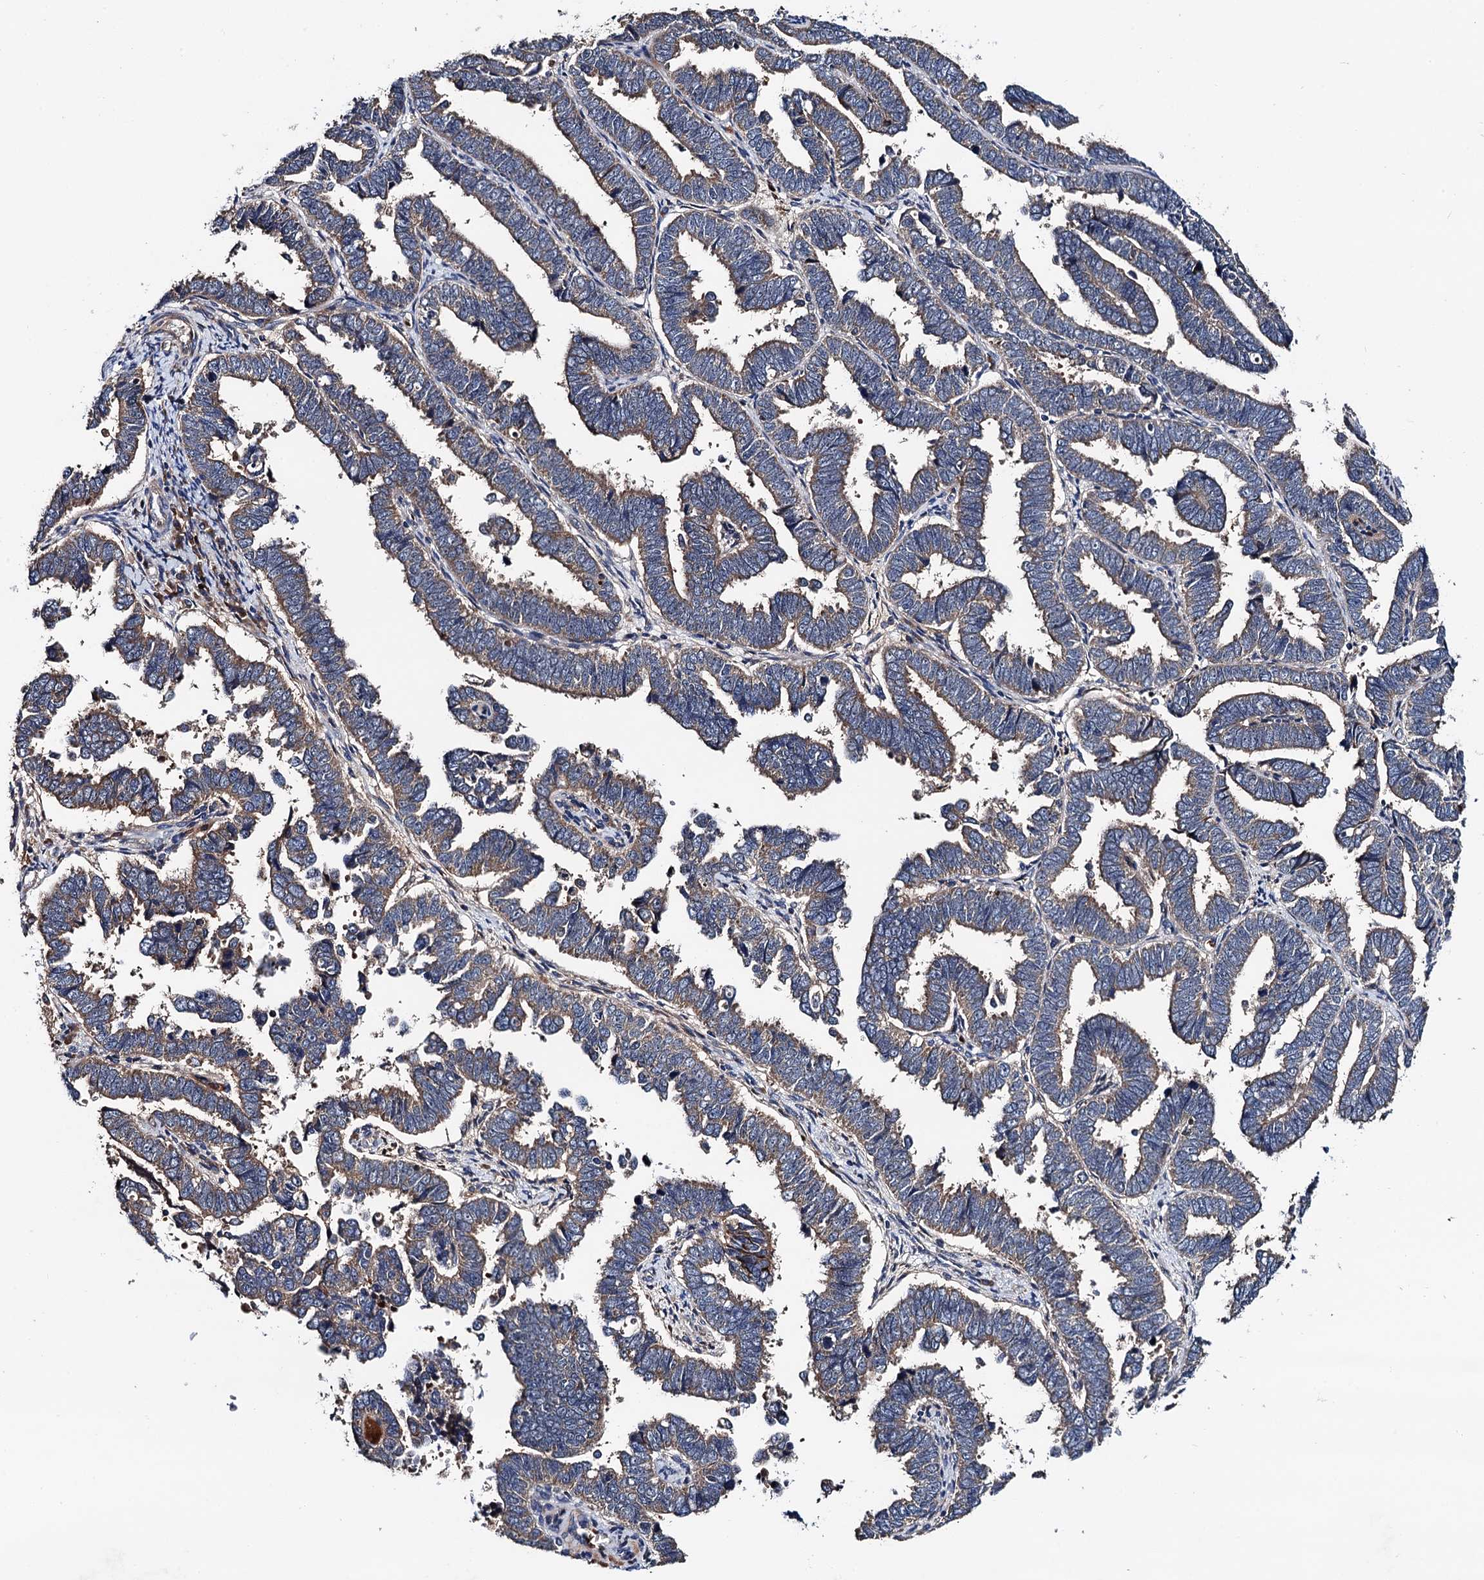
{"staining": {"intensity": "weak", "quantity": "25%-75%", "location": "cytoplasmic/membranous"}, "tissue": "endometrial cancer", "cell_type": "Tumor cells", "image_type": "cancer", "snomed": [{"axis": "morphology", "description": "Adenocarcinoma, NOS"}, {"axis": "topography", "description": "Endometrium"}], "caption": "Endometrial cancer (adenocarcinoma) was stained to show a protein in brown. There is low levels of weak cytoplasmic/membranous positivity in about 25%-75% of tumor cells.", "gene": "TRMT112", "patient": {"sex": "female", "age": 75}}